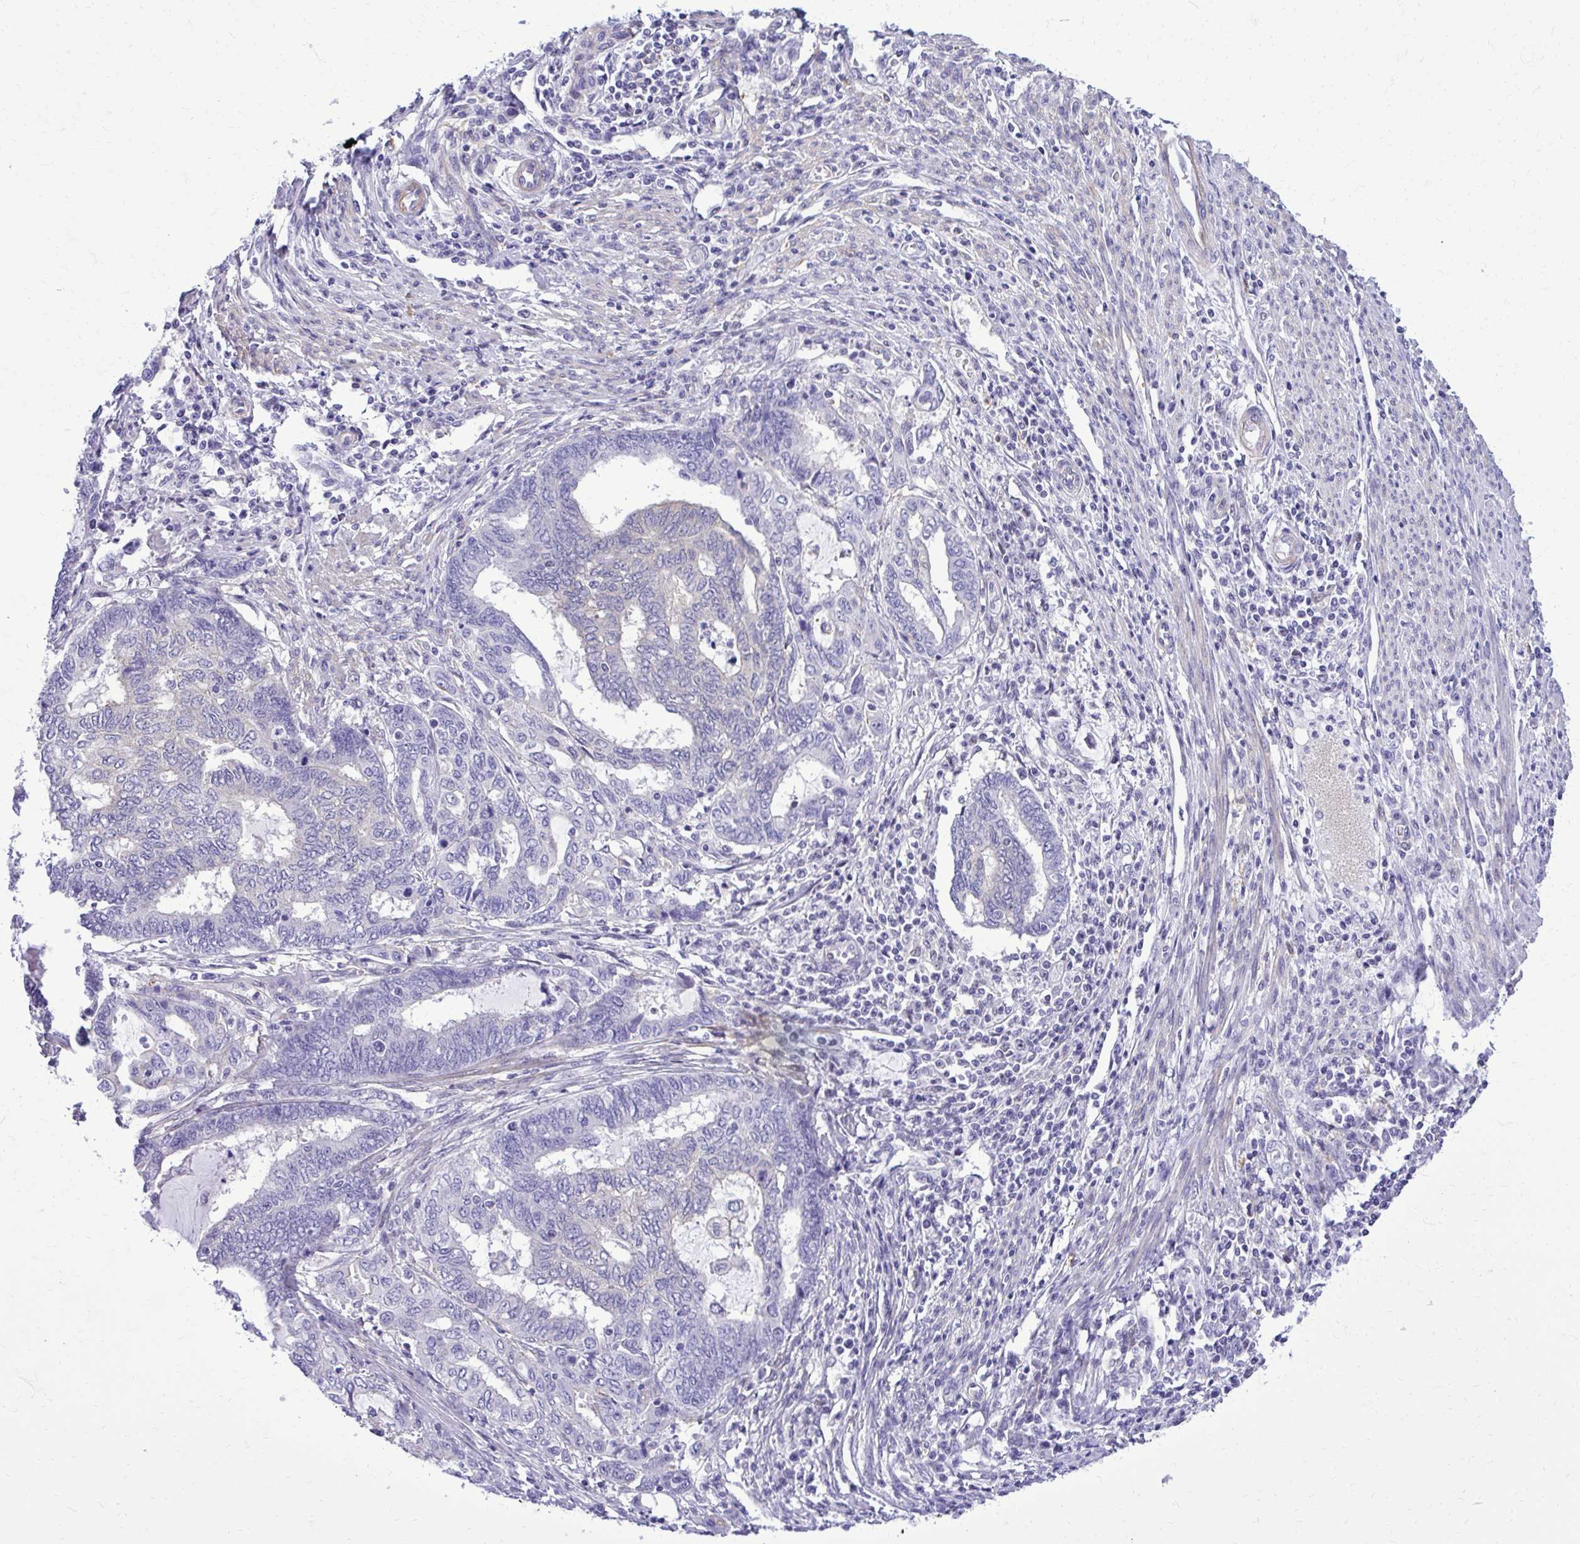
{"staining": {"intensity": "negative", "quantity": "none", "location": "none"}, "tissue": "endometrial cancer", "cell_type": "Tumor cells", "image_type": "cancer", "snomed": [{"axis": "morphology", "description": "Adenocarcinoma, NOS"}, {"axis": "topography", "description": "Uterus"}, {"axis": "topography", "description": "Endometrium"}], "caption": "This is an IHC micrograph of human adenocarcinoma (endometrial). There is no positivity in tumor cells.", "gene": "RASL11B", "patient": {"sex": "female", "age": 70}}